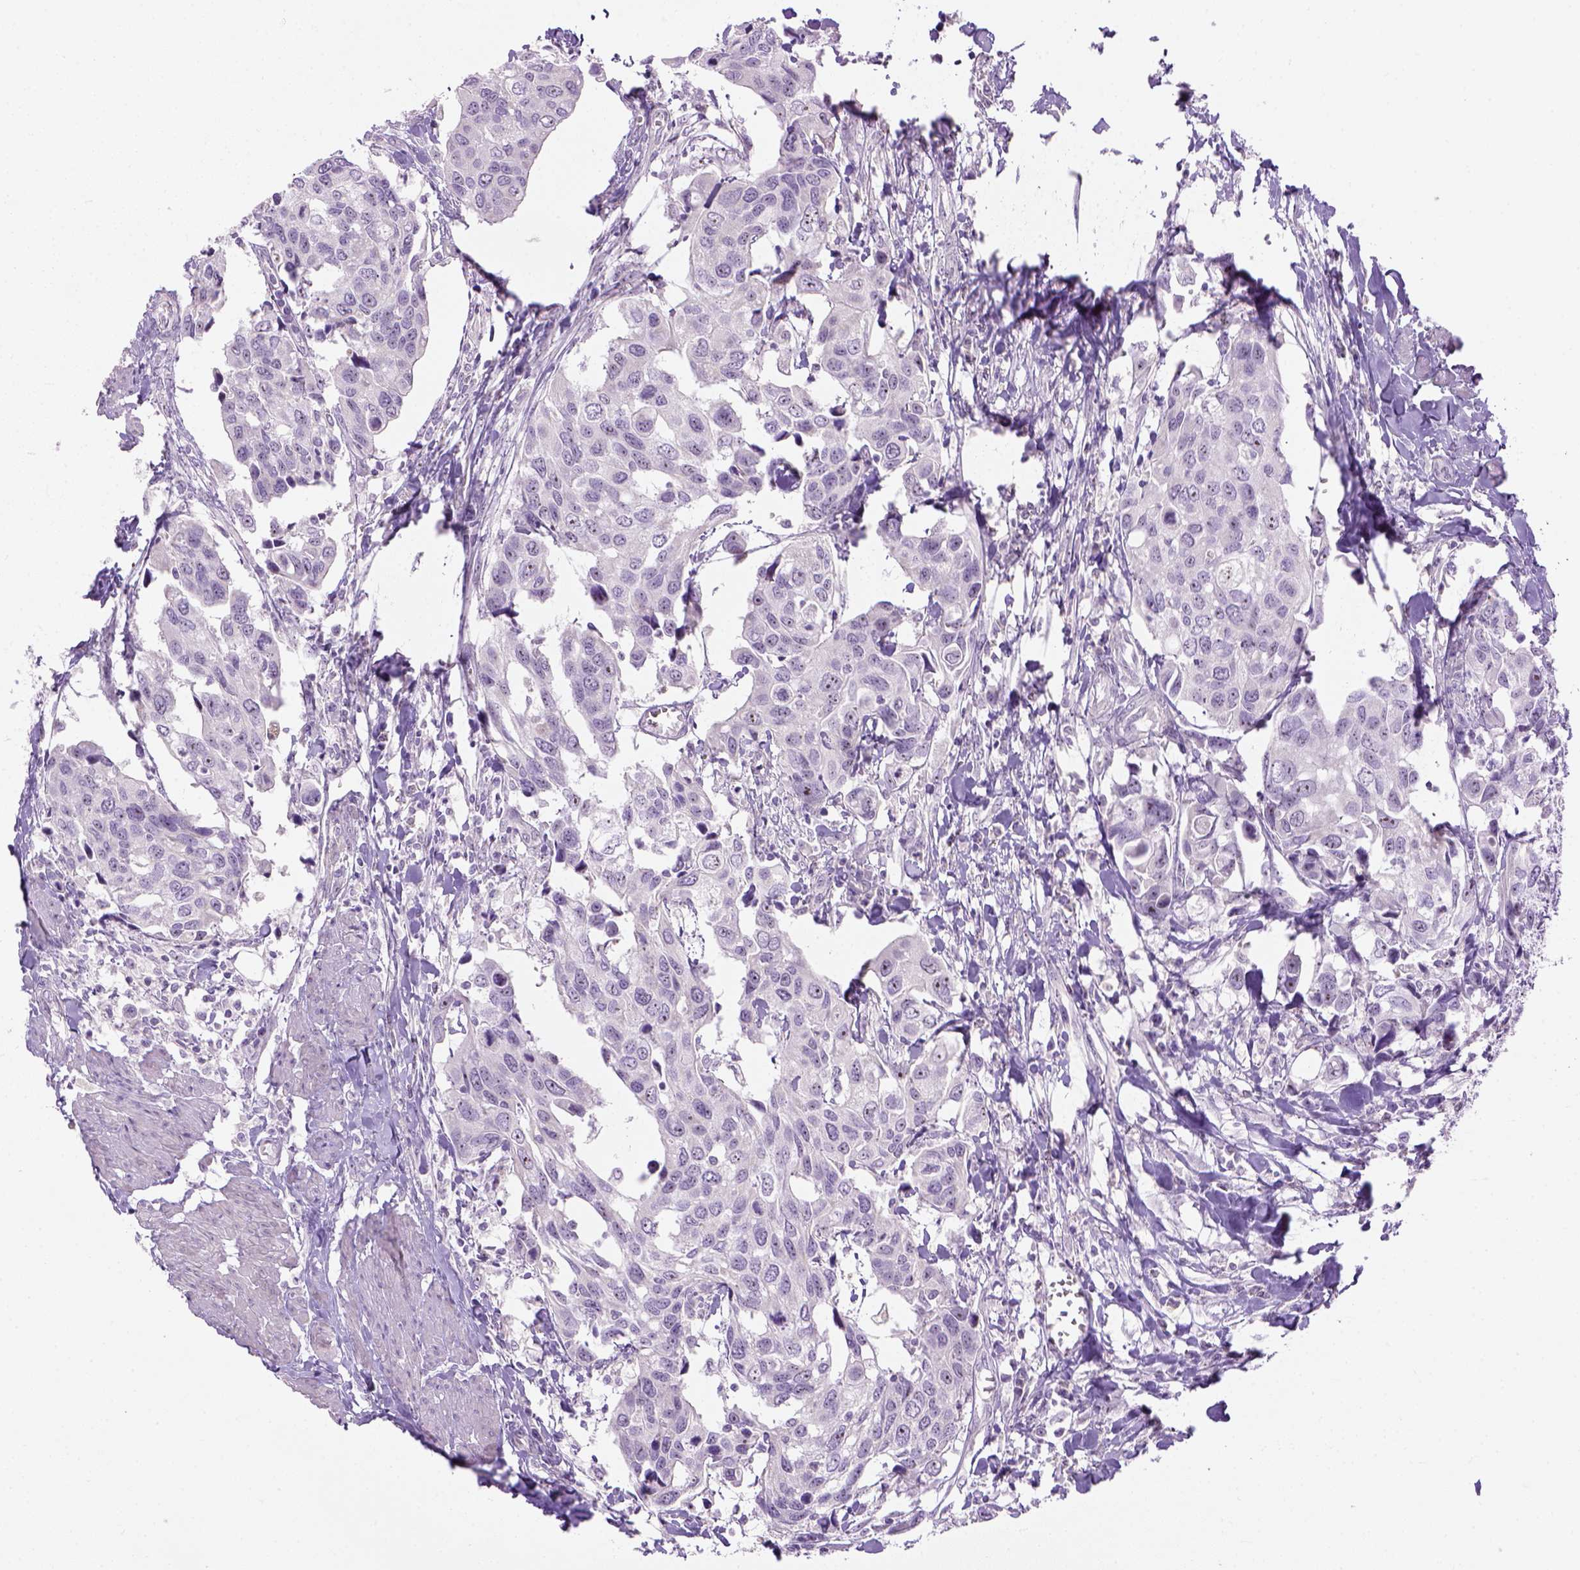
{"staining": {"intensity": "negative", "quantity": "none", "location": "none"}, "tissue": "urothelial cancer", "cell_type": "Tumor cells", "image_type": "cancer", "snomed": [{"axis": "morphology", "description": "Urothelial carcinoma, High grade"}, {"axis": "topography", "description": "Urinary bladder"}], "caption": "Immunohistochemical staining of human urothelial cancer shows no significant expression in tumor cells.", "gene": "UTP4", "patient": {"sex": "male", "age": 60}}